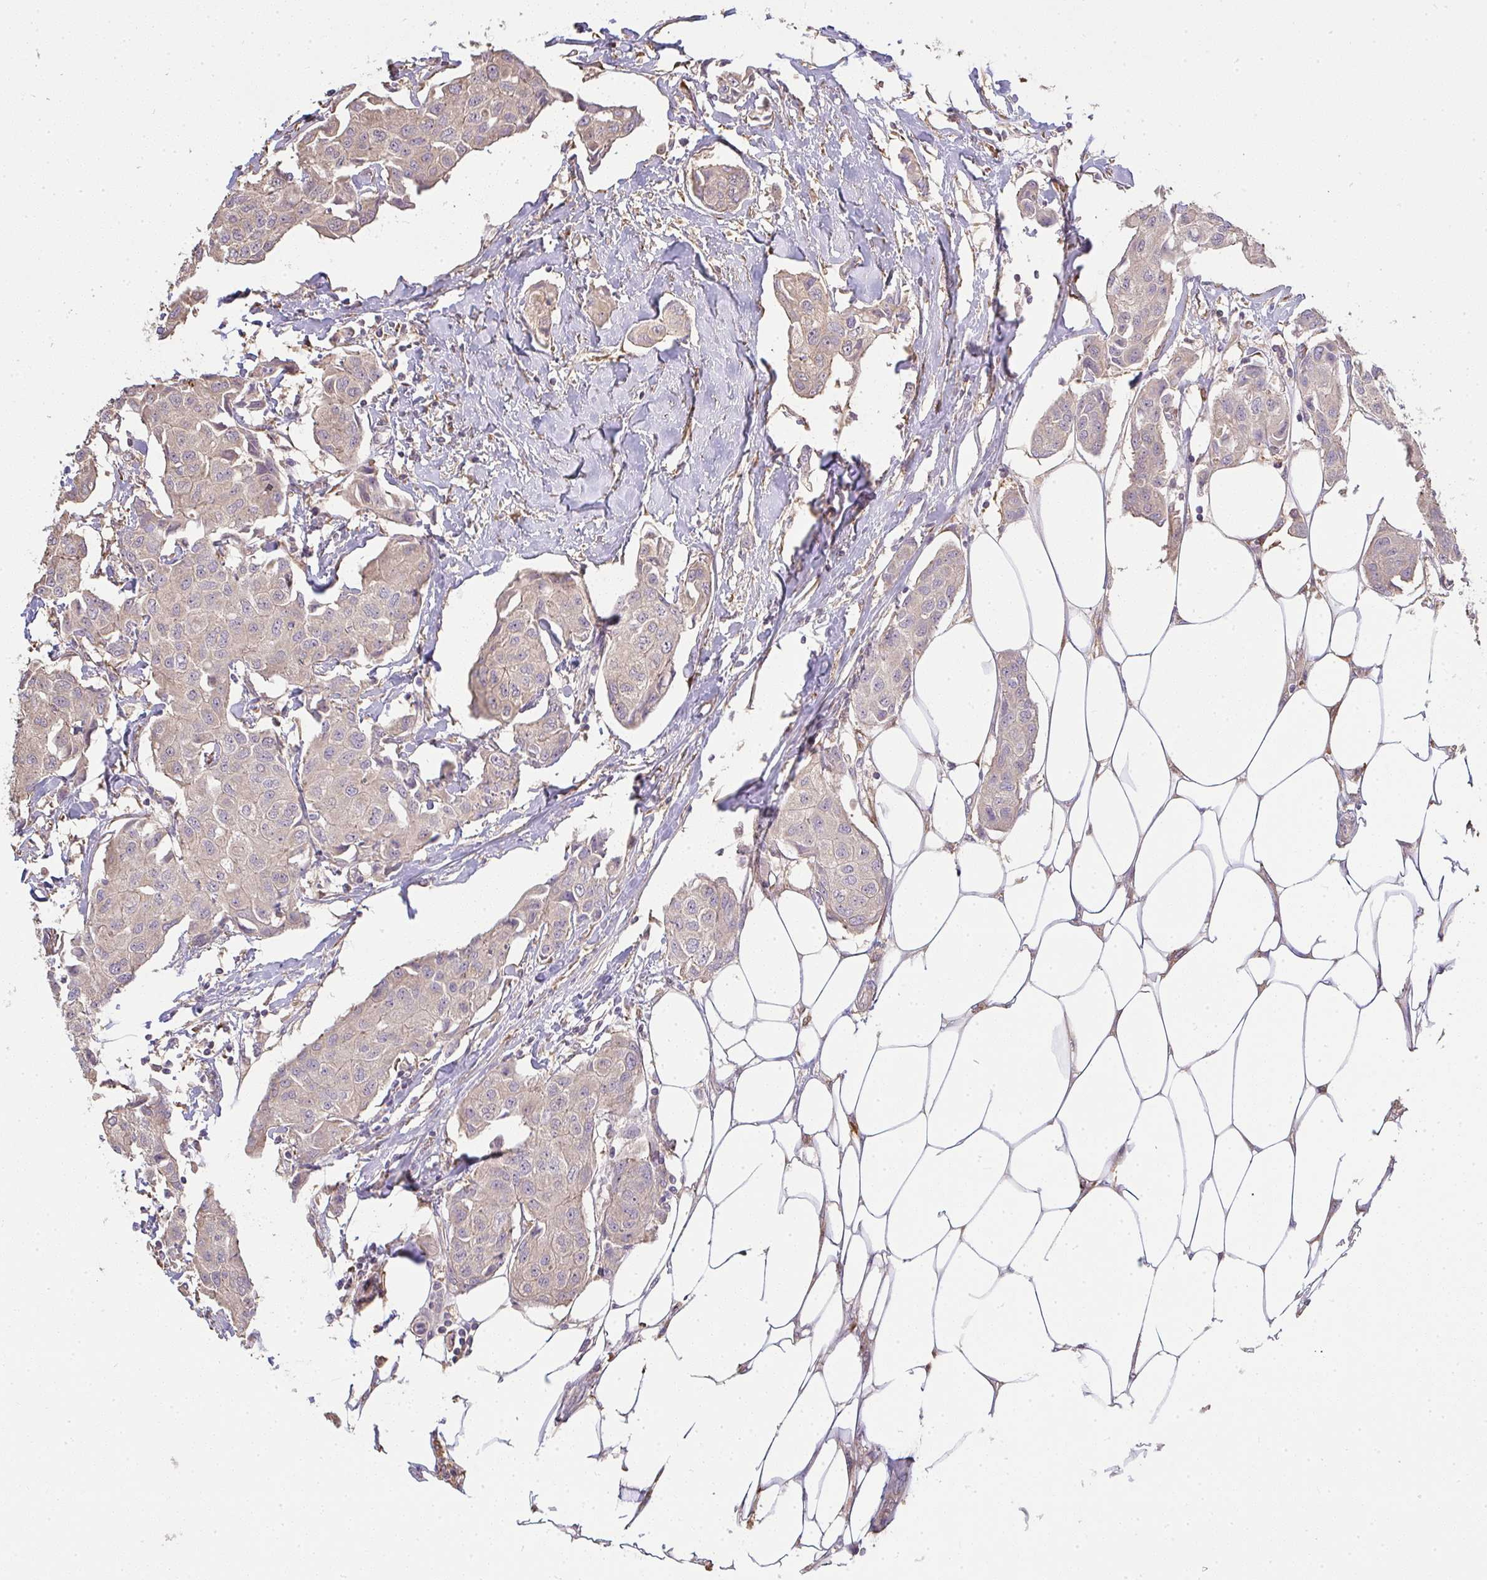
{"staining": {"intensity": "weak", "quantity": ">75%", "location": "cytoplasmic/membranous"}, "tissue": "breast cancer", "cell_type": "Tumor cells", "image_type": "cancer", "snomed": [{"axis": "morphology", "description": "Duct carcinoma"}, {"axis": "topography", "description": "Breast"}, {"axis": "topography", "description": "Lymph node"}], "caption": "Breast cancer (infiltrating ductal carcinoma) was stained to show a protein in brown. There is low levels of weak cytoplasmic/membranous positivity in about >75% of tumor cells.", "gene": "BRINP3", "patient": {"sex": "female", "age": 80}}